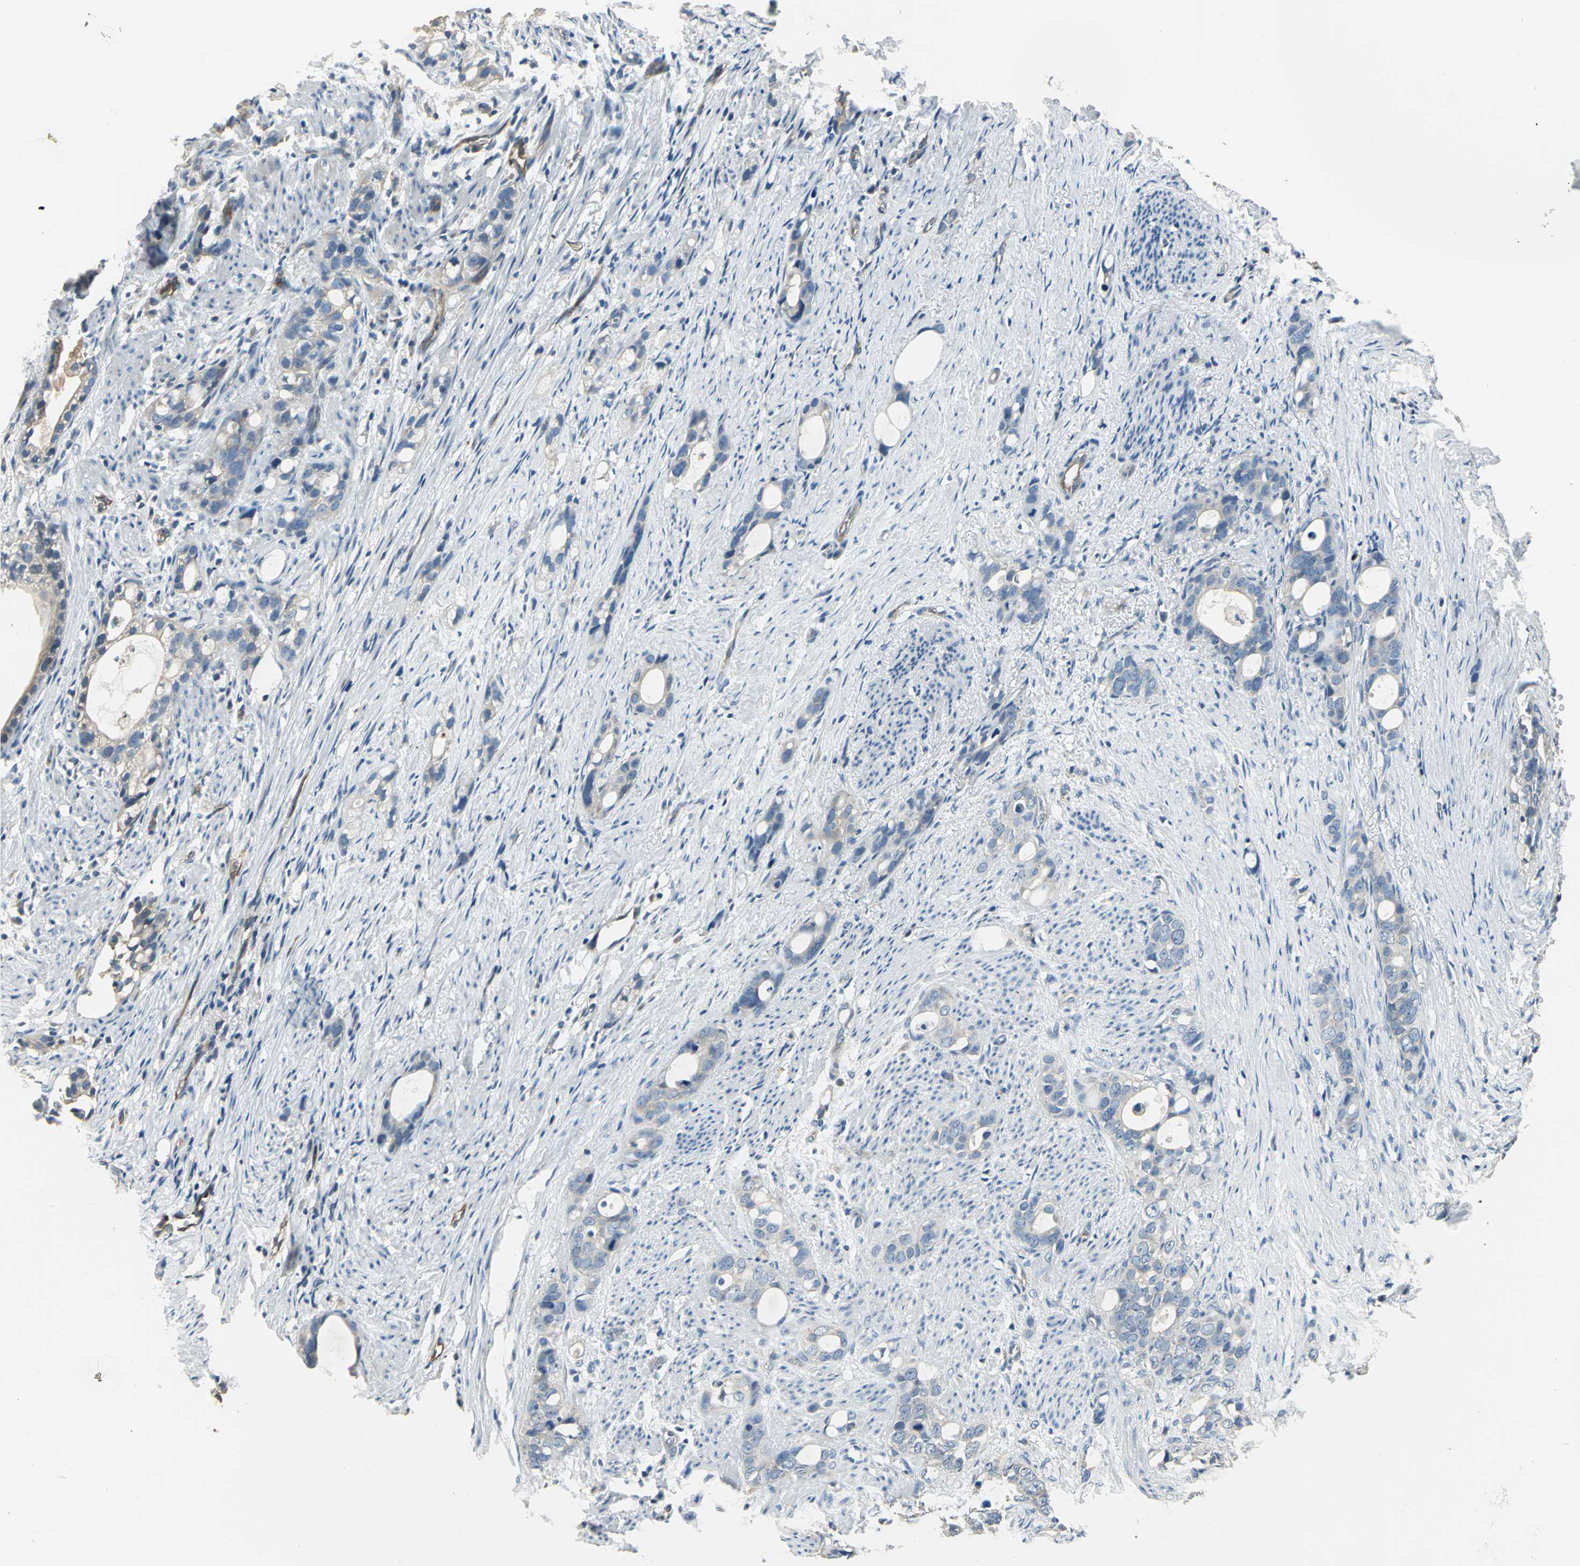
{"staining": {"intensity": "weak", "quantity": "25%-75%", "location": "cytoplasmic/membranous"}, "tissue": "stomach cancer", "cell_type": "Tumor cells", "image_type": "cancer", "snomed": [{"axis": "morphology", "description": "Adenocarcinoma, NOS"}, {"axis": "topography", "description": "Stomach"}], "caption": "Tumor cells exhibit low levels of weak cytoplasmic/membranous staining in approximately 25%-75% of cells in human adenocarcinoma (stomach). (DAB = brown stain, brightfield microscopy at high magnification).", "gene": "RAPGEF1", "patient": {"sex": "female", "age": 75}}